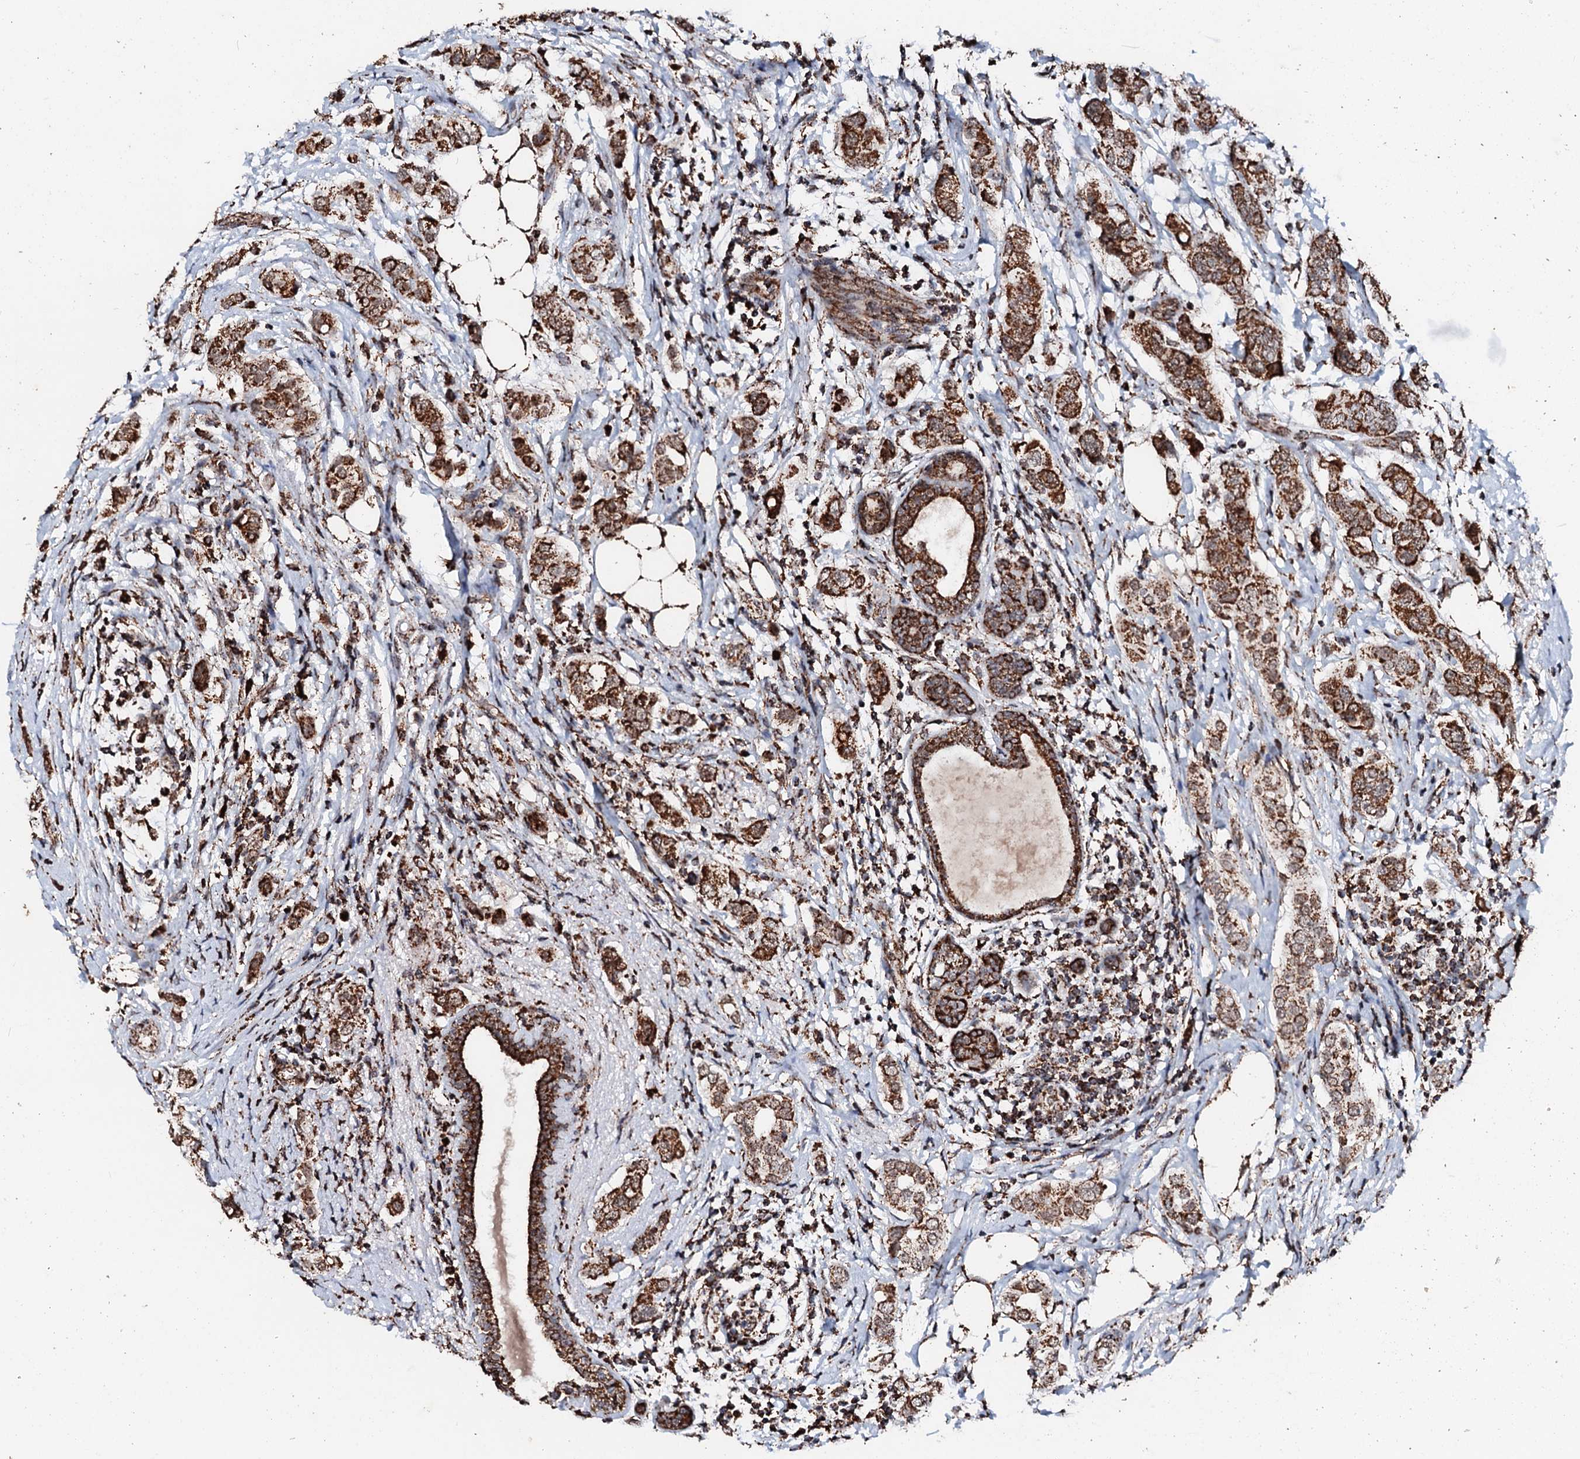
{"staining": {"intensity": "strong", "quantity": ">75%", "location": "cytoplasmic/membranous"}, "tissue": "breast cancer", "cell_type": "Tumor cells", "image_type": "cancer", "snomed": [{"axis": "morphology", "description": "Lobular carcinoma"}, {"axis": "topography", "description": "Breast"}], "caption": "An image of breast cancer (lobular carcinoma) stained for a protein shows strong cytoplasmic/membranous brown staining in tumor cells.", "gene": "SECISBP2L", "patient": {"sex": "female", "age": 51}}